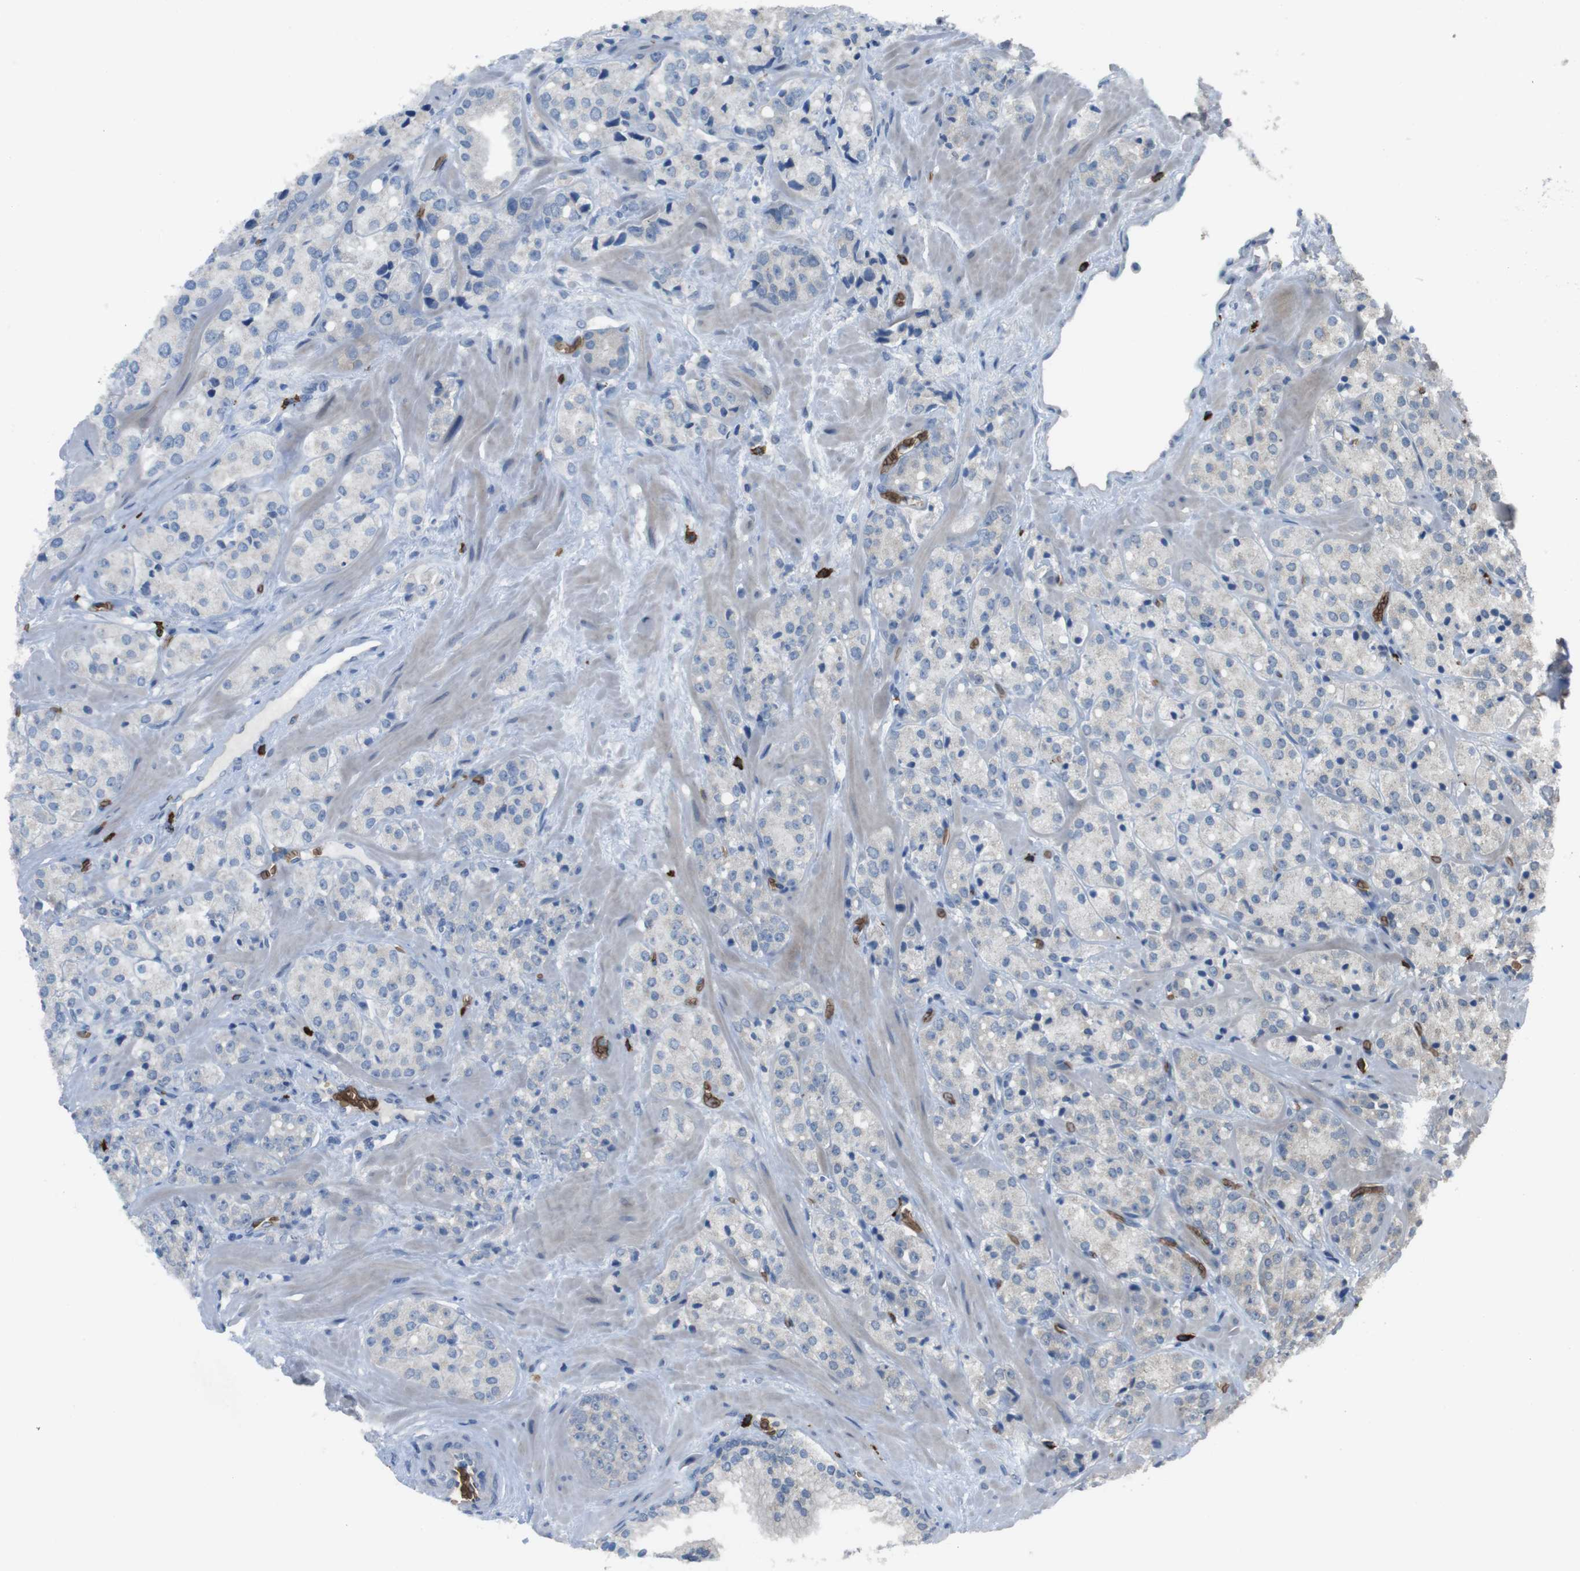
{"staining": {"intensity": "negative", "quantity": "none", "location": "none"}, "tissue": "prostate cancer", "cell_type": "Tumor cells", "image_type": "cancer", "snomed": [{"axis": "morphology", "description": "Adenocarcinoma, High grade"}, {"axis": "topography", "description": "Prostate"}], "caption": "An immunohistochemistry photomicrograph of prostate cancer (adenocarcinoma (high-grade)) is shown. There is no staining in tumor cells of prostate cancer (adenocarcinoma (high-grade)).", "gene": "GYPA", "patient": {"sex": "male", "age": 64}}